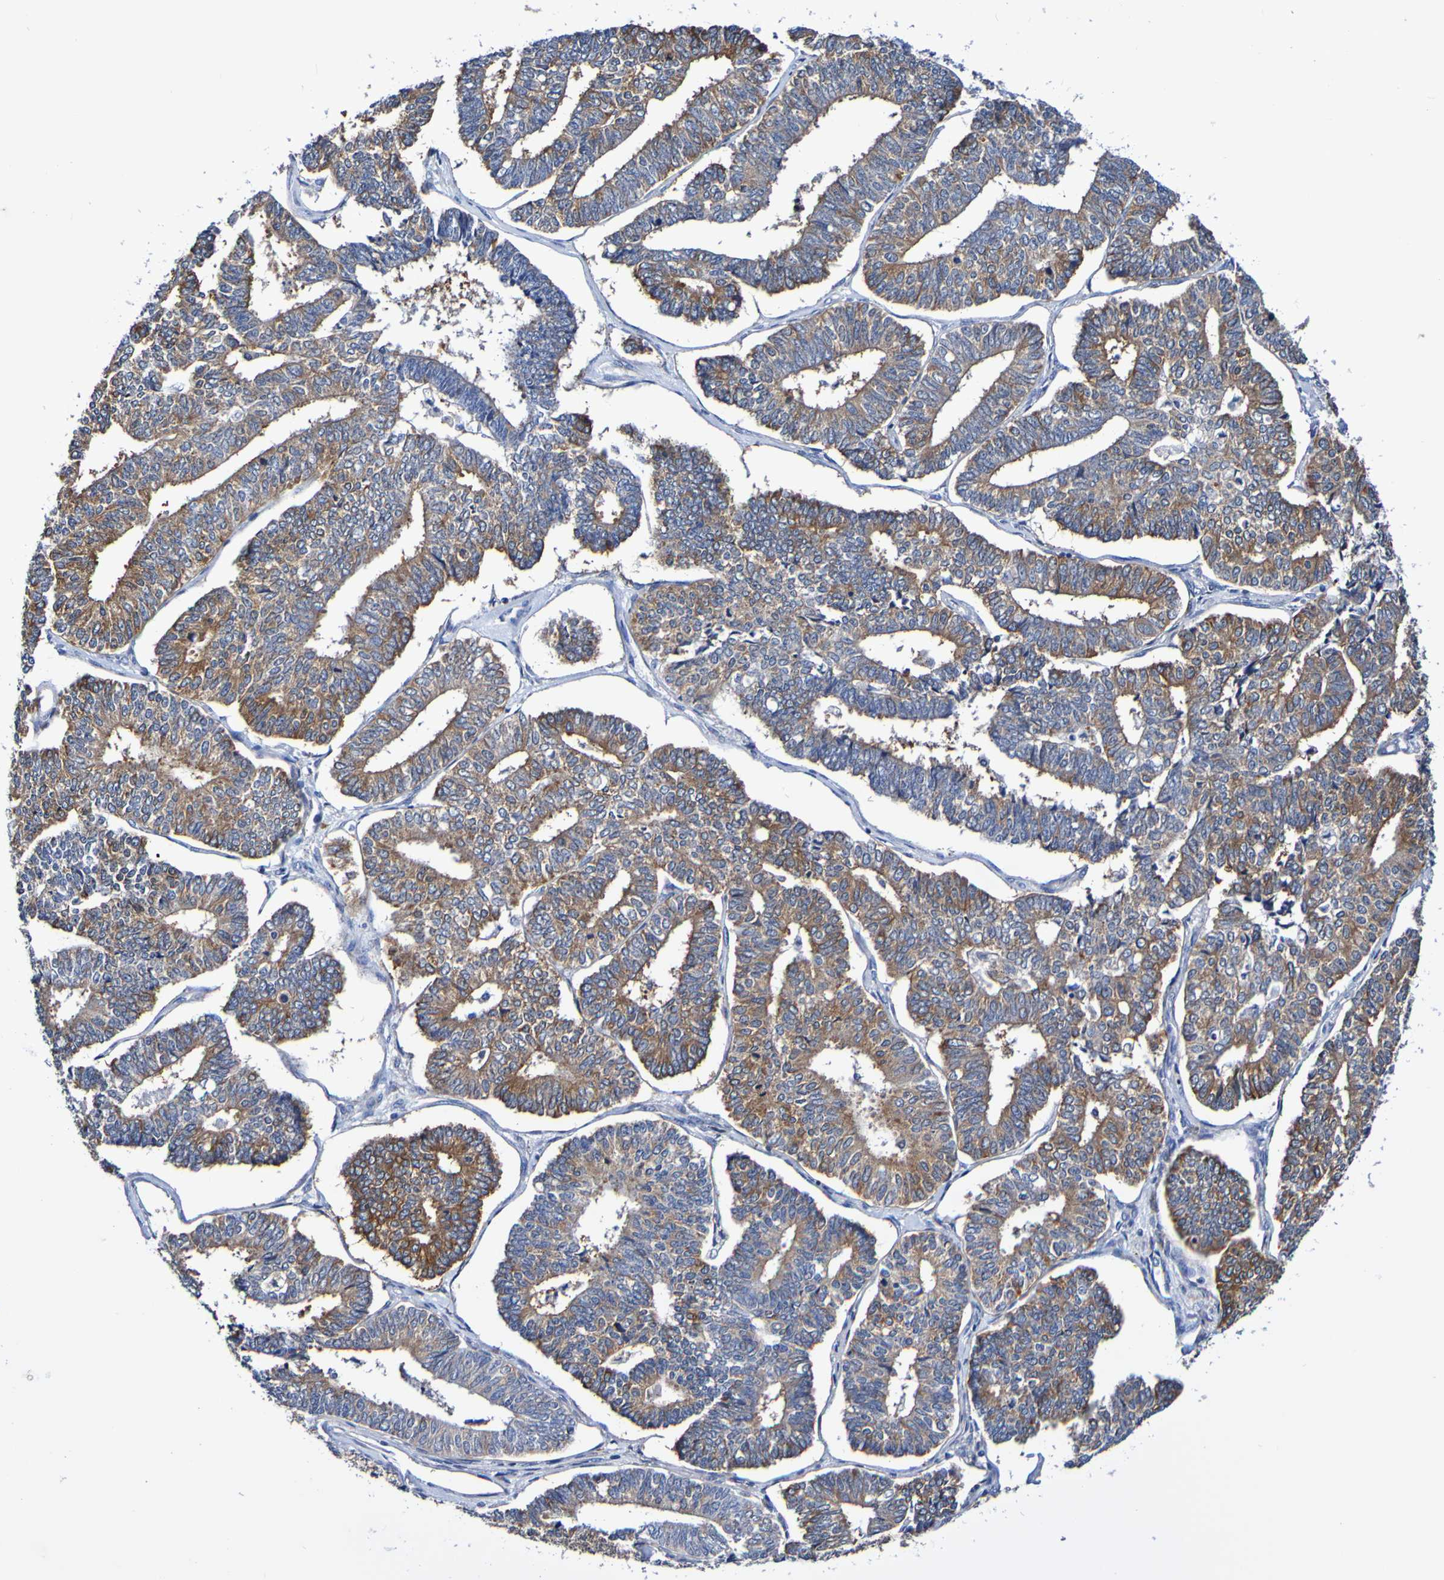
{"staining": {"intensity": "moderate", "quantity": ">75%", "location": "cytoplasmic/membranous"}, "tissue": "endometrial cancer", "cell_type": "Tumor cells", "image_type": "cancer", "snomed": [{"axis": "morphology", "description": "Adenocarcinoma, NOS"}, {"axis": "topography", "description": "Endometrium"}], "caption": "Endometrial adenocarcinoma was stained to show a protein in brown. There is medium levels of moderate cytoplasmic/membranous staining in about >75% of tumor cells.", "gene": "SEZ6", "patient": {"sex": "female", "age": 70}}